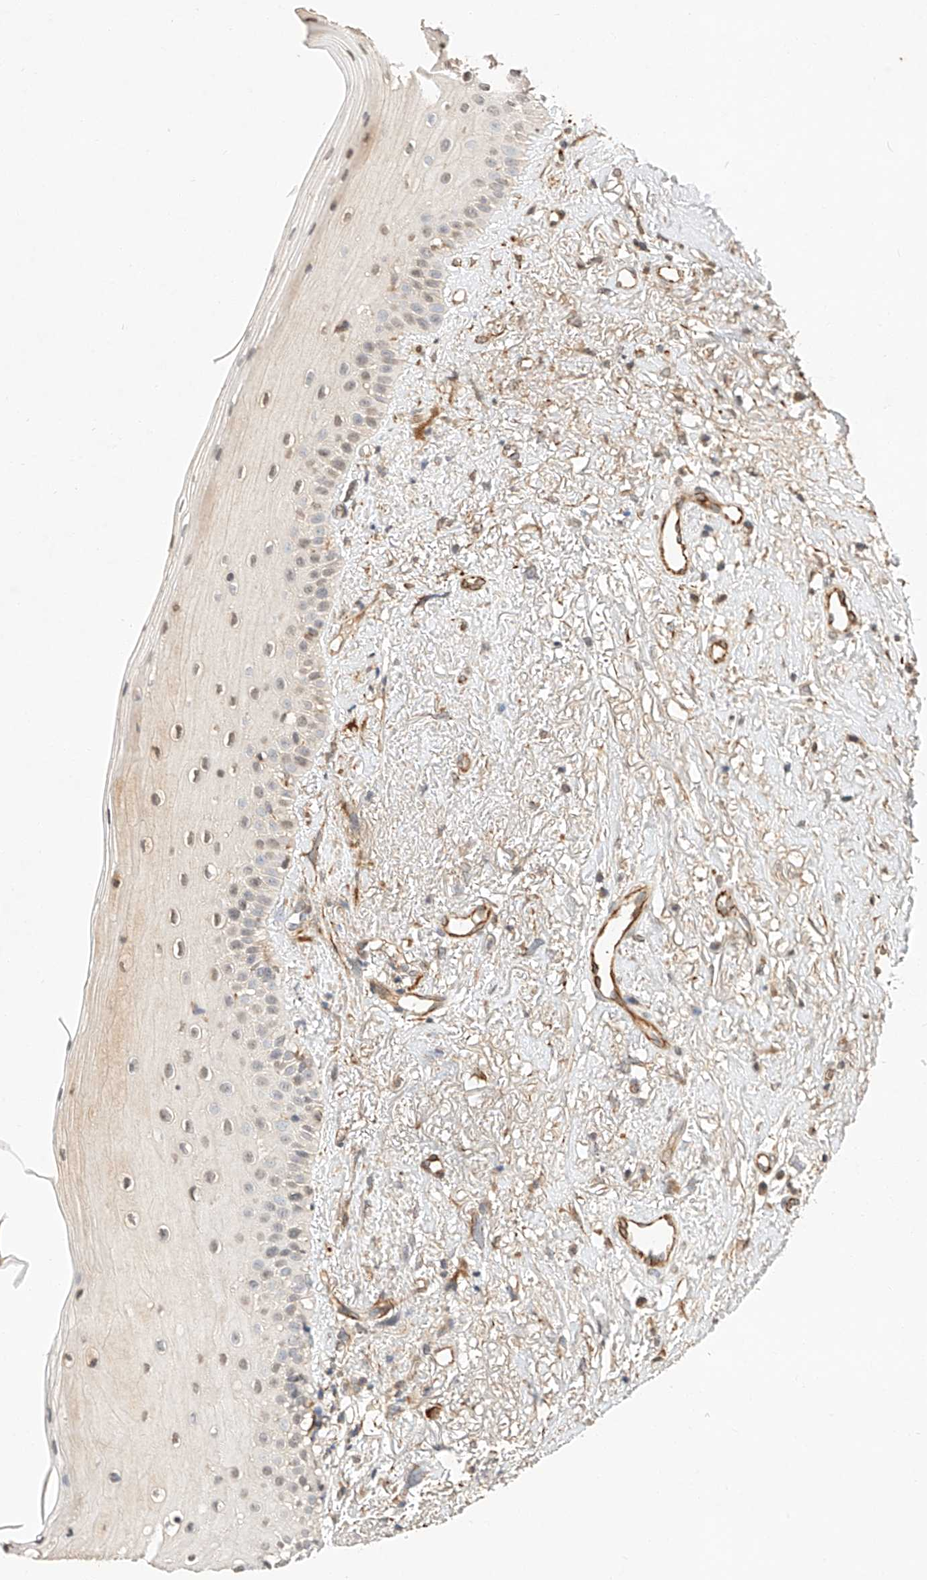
{"staining": {"intensity": "weak", "quantity": "25%-75%", "location": "nuclear"}, "tissue": "oral mucosa", "cell_type": "Squamous epithelial cells", "image_type": "normal", "snomed": [{"axis": "morphology", "description": "Normal tissue, NOS"}, {"axis": "topography", "description": "Oral tissue"}], "caption": "High-magnification brightfield microscopy of normal oral mucosa stained with DAB (3,3'-diaminobenzidine) (brown) and counterstained with hematoxylin (blue). squamous epithelial cells exhibit weak nuclear staining is present in about25%-75% of cells.", "gene": "SUSD6", "patient": {"sex": "female", "age": 63}}